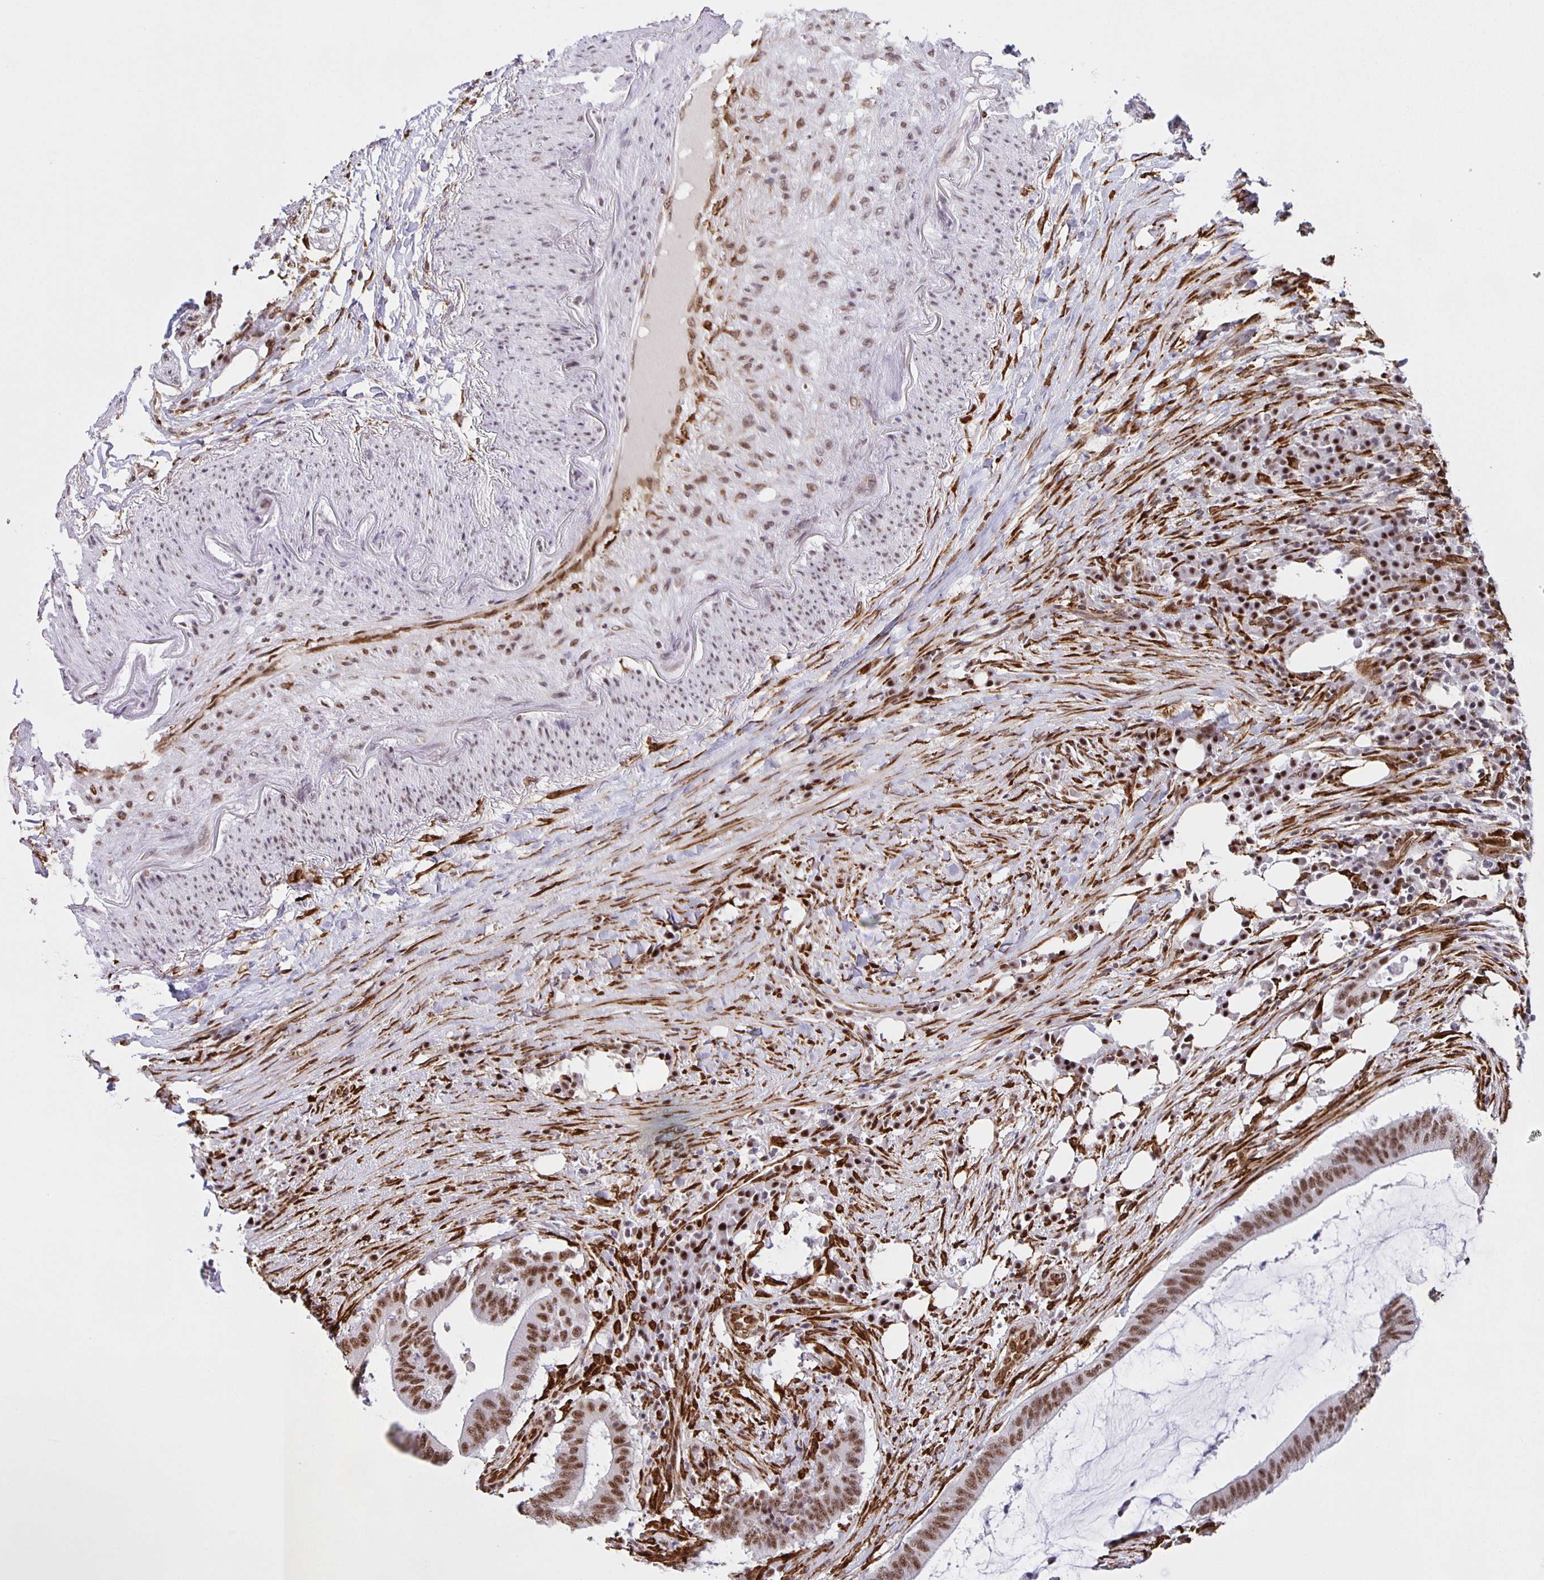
{"staining": {"intensity": "moderate", "quantity": ">75%", "location": "nuclear"}, "tissue": "colorectal cancer", "cell_type": "Tumor cells", "image_type": "cancer", "snomed": [{"axis": "morphology", "description": "Adenocarcinoma, NOS"}, {"axis": "topography", "description": "Colon"}], "caption": "Immunohistochemistry (IHC) photomicrograph of colorectal adenocarcinoma stained for a protein (brown), which shows medium levels of moderate nuclear expression in about >75% of tumor cells.", "gene": "ZRANB2", "patient": {"sex": "female", "age": 43}}